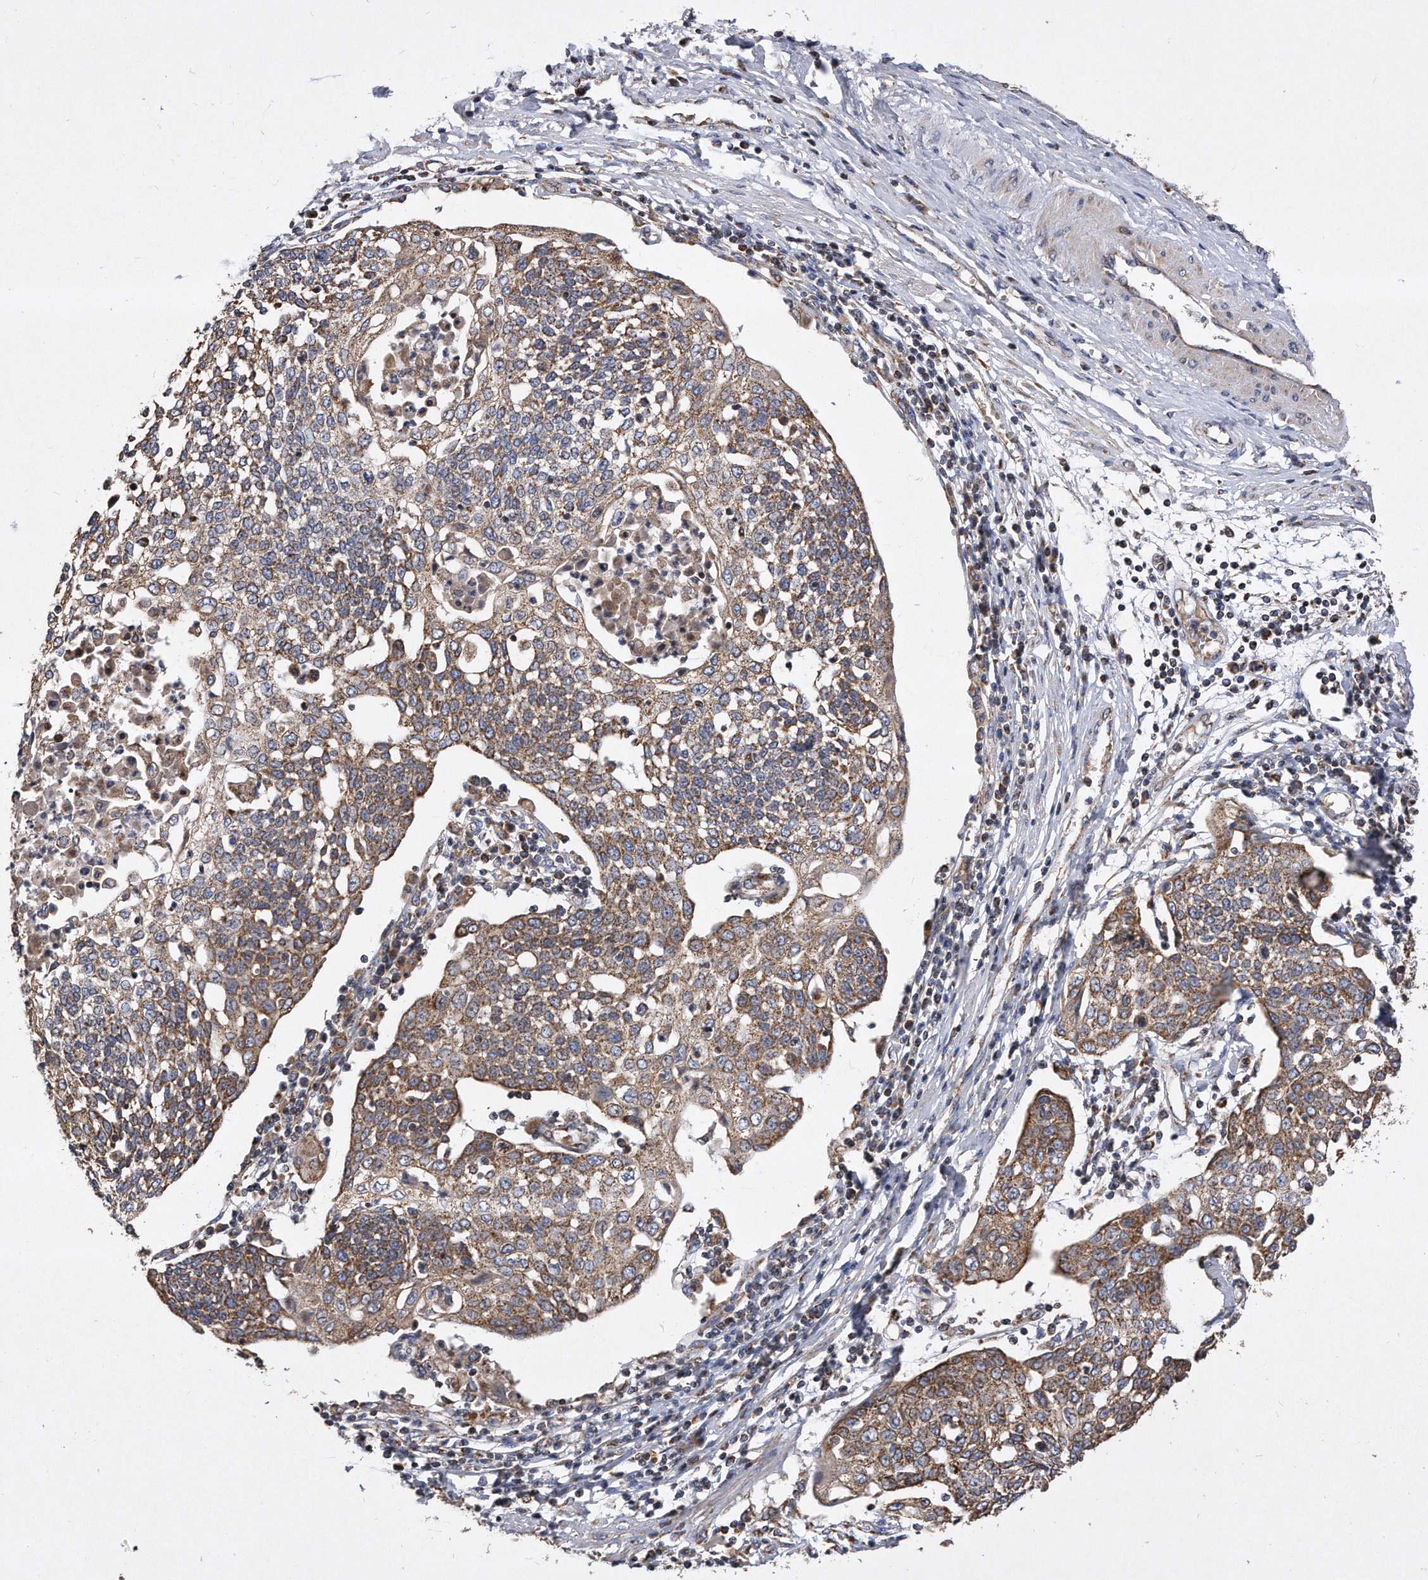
{"staining": {"intensity": "moderate", "quantity": ">75%", "location": "cytoplasmic/membranous"}, "tissue": "cervical cancer", "cell_type": "Tumor cells", "image_type": "cancer", "snomed": [{"axis": "morphology", "description": "Squamous cell carcinoma, NOS"}, {"axis": "topography", "description": "Cervix"}], "caption": "Cervical cancer (squamous cell carcinoma) stained with a brown dye shows moderate cytoplasmic/membranous positive expression in approximately >75% of tumor cells.", "gene": "PPP5C", "patient": {"sex": "female", "age": 34}}